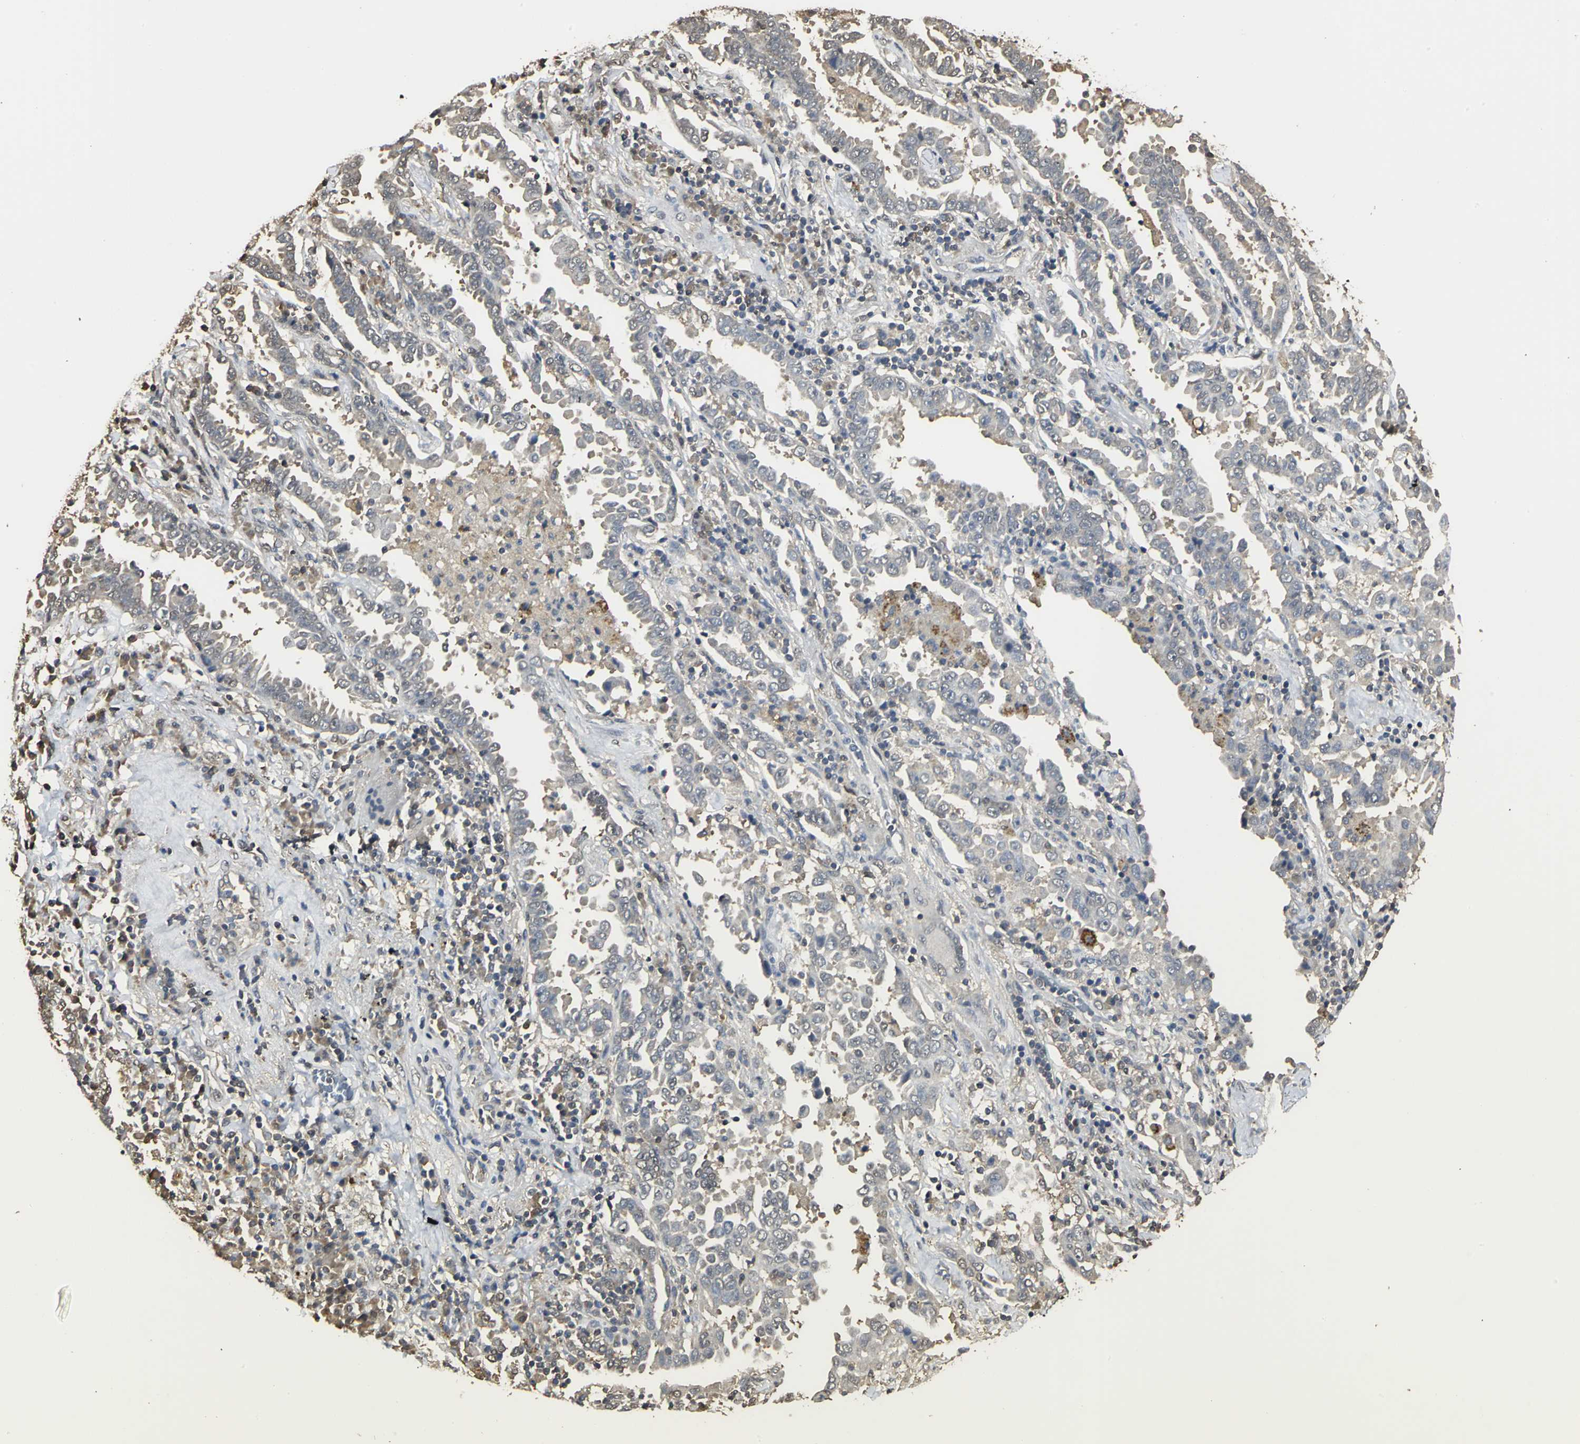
{"staining": {"intensity": "weak", "quantity": ">75%", "location": "cytoplasmic/membranous"}, "tissue": "lung cancer", "cell_type": "Tumor cells", "image_type": "cancer", "snomed": [{"axis": "morphology", "description": "Normal tissue, NOS"}, {"axis": "morphology", "description": "Inflammation, NOS"}, {"axis": "morphology", "description": "Adenocarcinoma, NOS"}, {"axis": "topography", "description": "Lung"}], "caption": "Protein expression analysis of human lung cancer reveals weak cytoplasmic/membranous expression in approximately >75% of tumor cells.", "gene": "PARK7", "patient": {"sex": "female", "age": 64}}